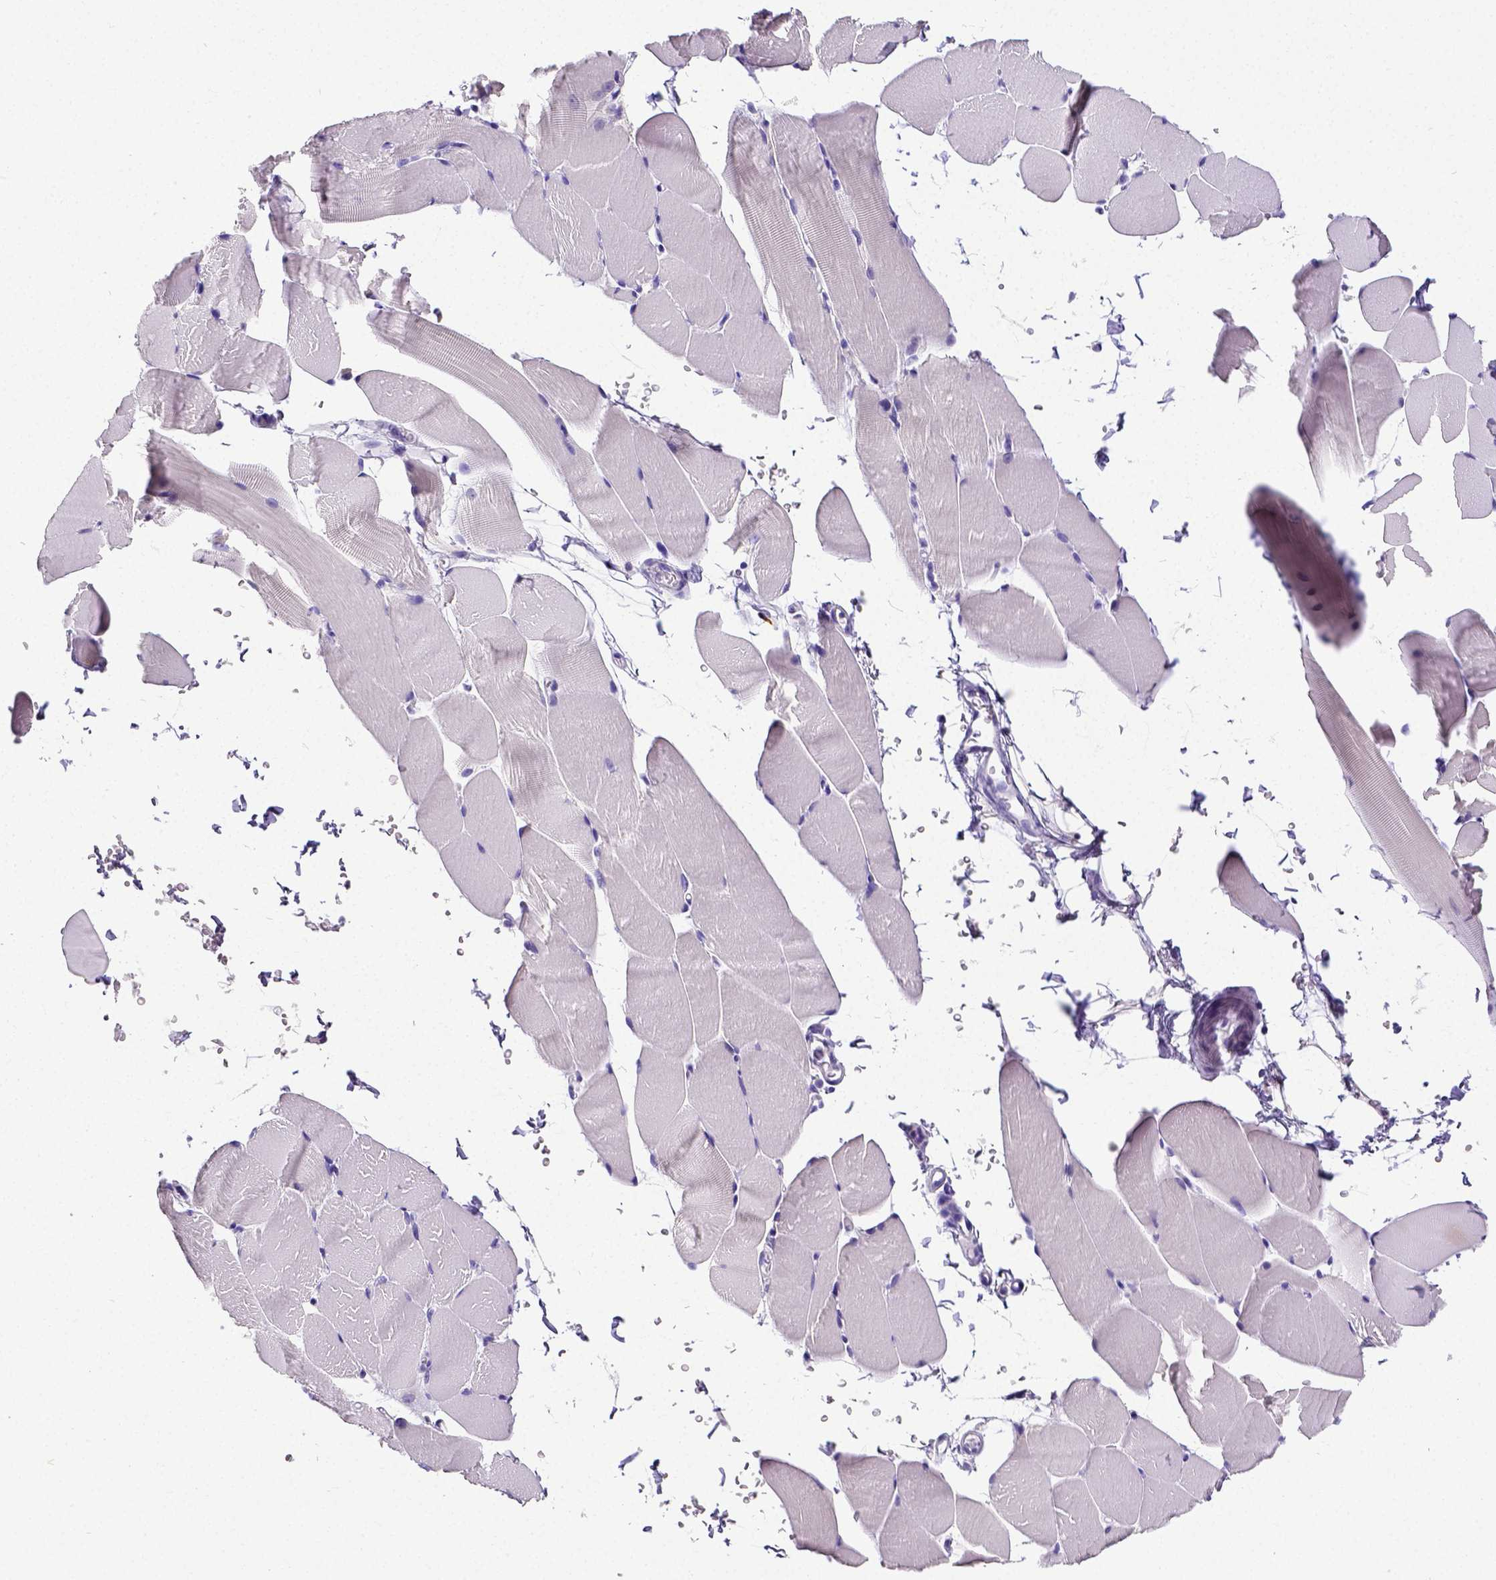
{"staining": {"intensity": "negative", "quantity": "none", "location": "none"}, "tissue": "skeletal muscle", "cell_type": "Myocytes", "image_type": "normal", "snomed": [{"axis": "morphology", "description": "Normal tissue, NOS"}, {"axis": "topography", "description": "Skeletal muscle"}], "caption": "Micrograph shows no protein expression in myocytes of normal skeletal muscle.", "gene": "SATB2", "patient": {"sex": "female", "age": 37}}